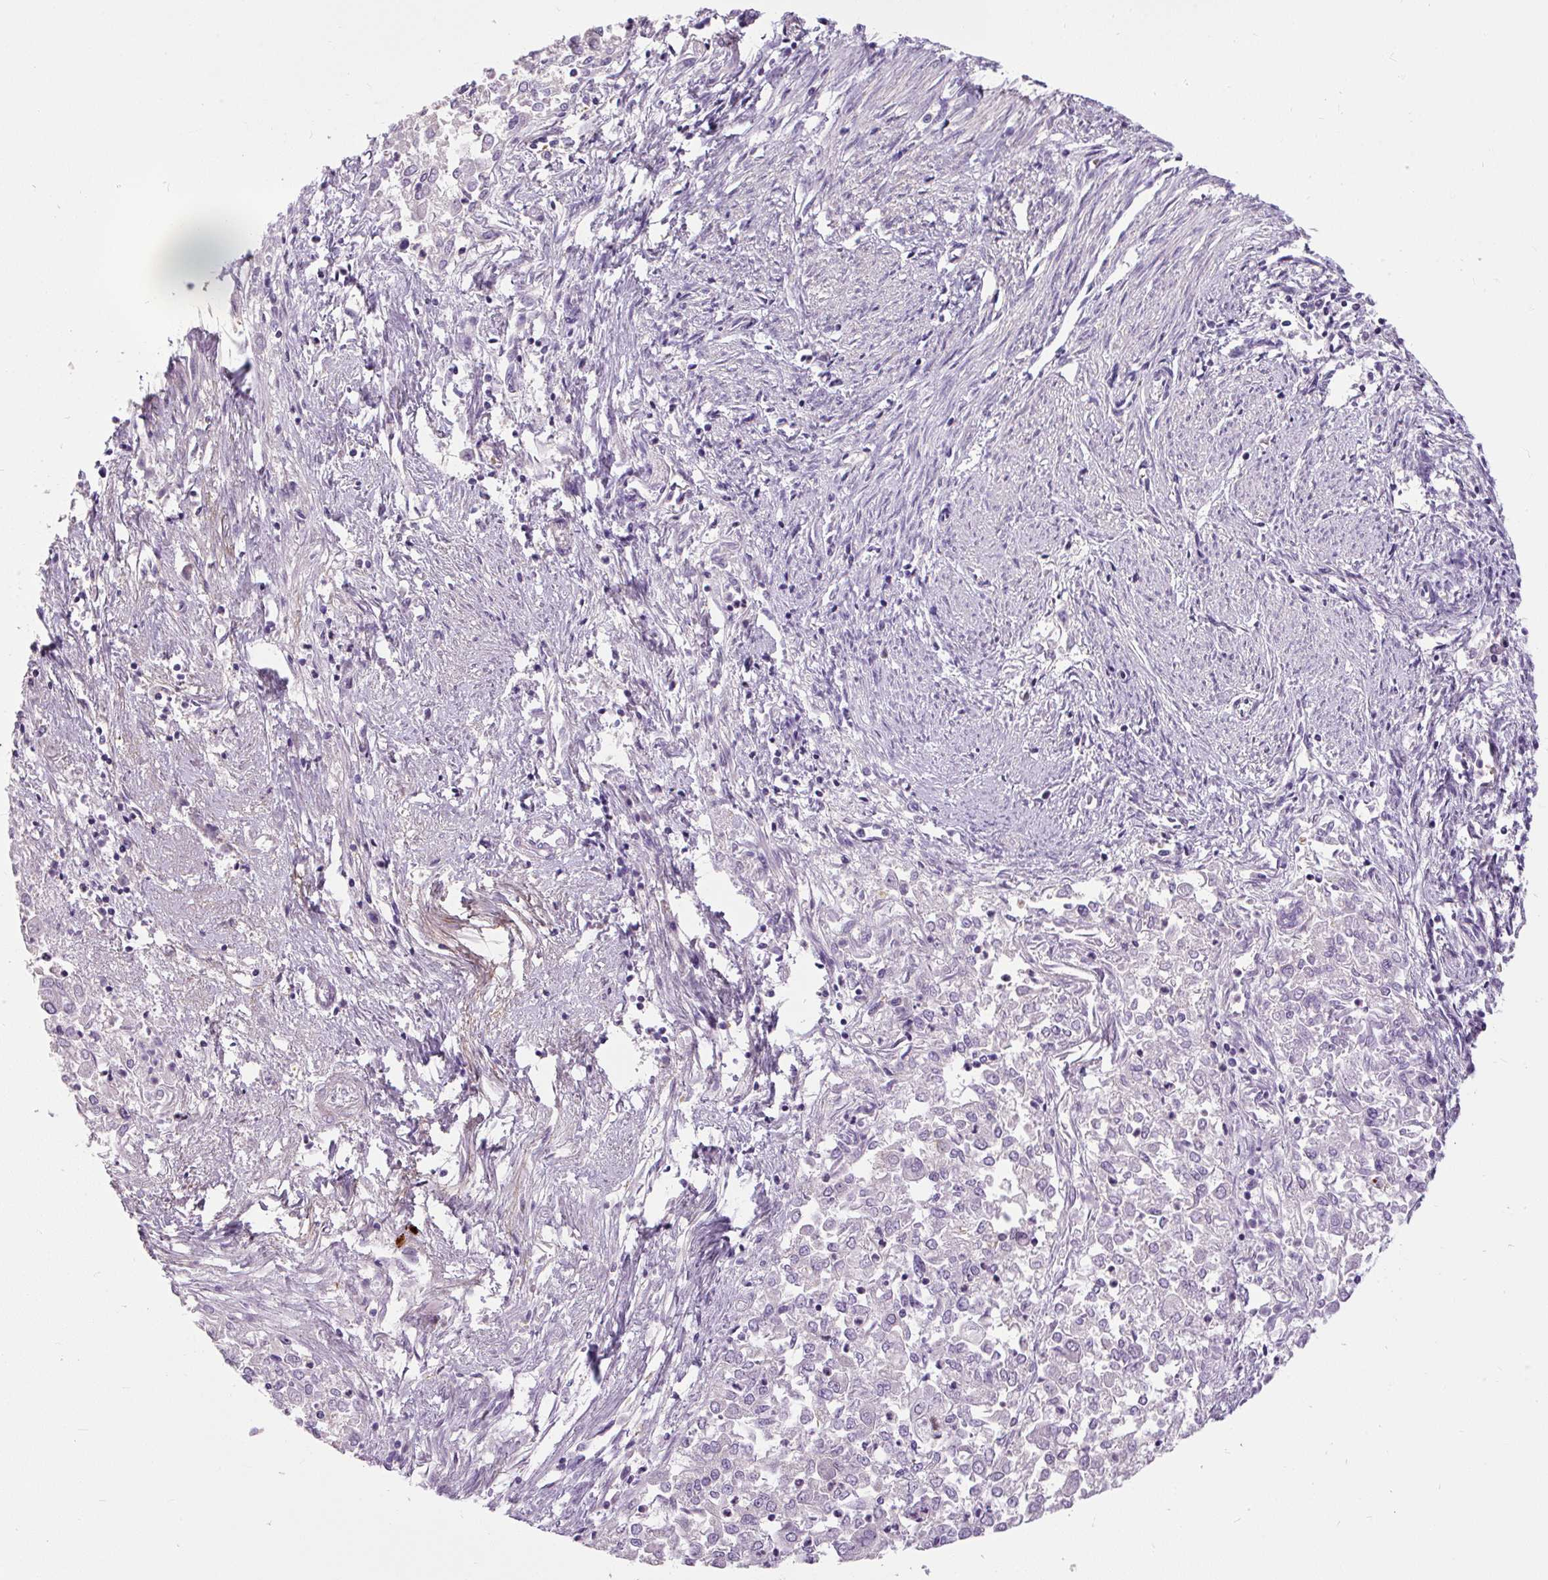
{"staining": {"intensity": "negative", "quantity": "none", "location": "none"}, "tissue": "endometrial cancer", "cell_type": "Tumor cells", "image_type": "cancer", "snomed": [{"axis": "morphology", "description": "Adenocarcinoma, NOS"}, {"axis": "topography", "description": "Endometrium"}], "caption": "IHC photomicrograph of neoplastic tissue: human endometrial adenocarcinoma stained with DAB displays no significant protein staining in tumor cells.", "gene": "FAM117B", "patient": {"sex": "female", "age": 57}}